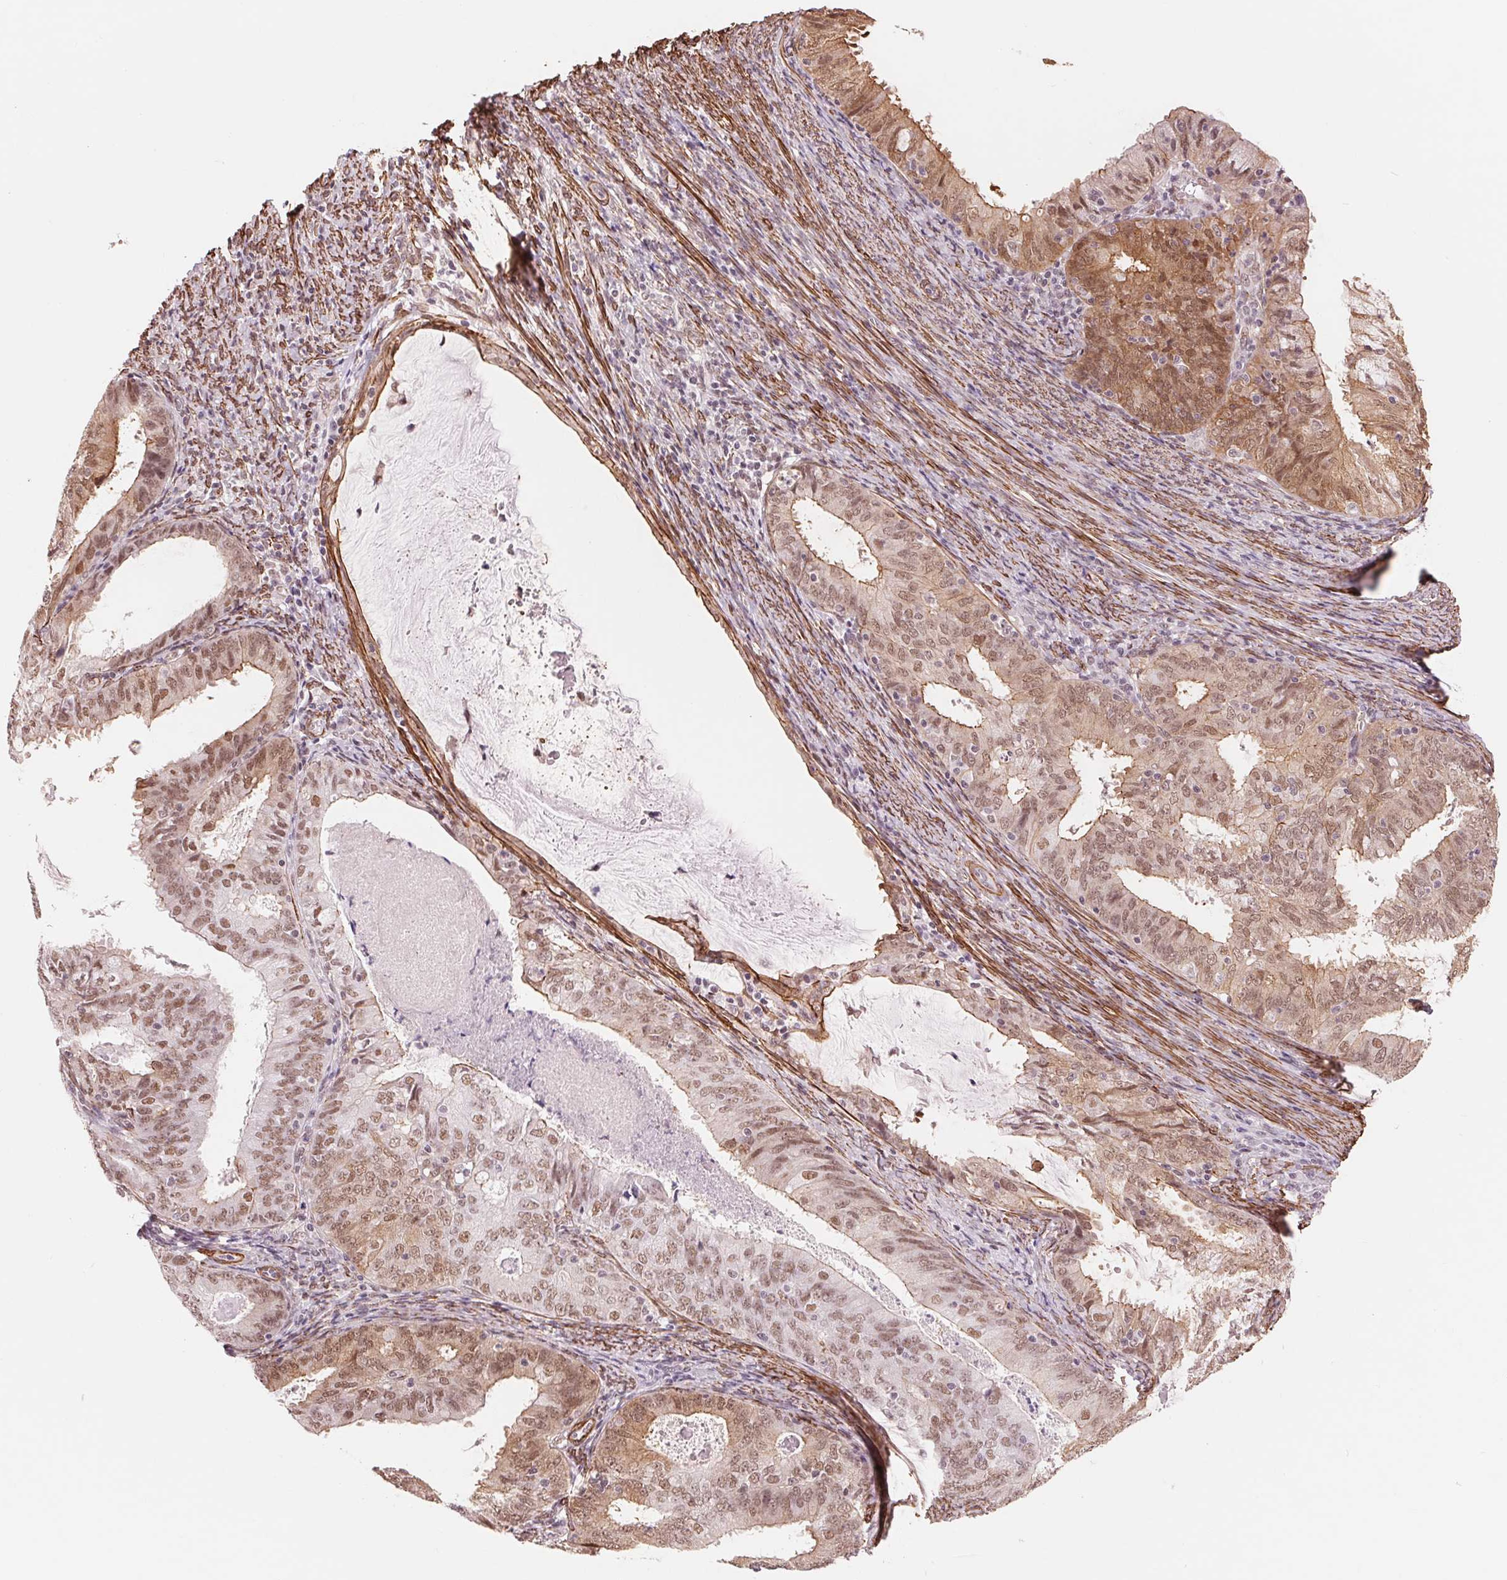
{"staining": {"intensity": "moderate", "quantity": ">75%", "location": "cytoplasmic/membranous,nuclear"}, "tissue": "endometrial cancer", "cell_type": "Tumor cells", "image_type": "cancer", "snomed": [{"axis": "morphology", "description": "Adenocarcinoma, NOS"}, {"axis": "topography", "description": "Endometrium"}], "caption": "IHC image of neoplastic tissue: adenocarcinoma (endometrial) stained using IHC reveals medium levels of moderate protein expression localized specifically in the cytoplasmic/membranous and nuclear of tumor cells, appearing as a cytoplasmic/membranous and nuclear brown color.", "gene": "BCAT1", "patient": {"sex": "female", "age": 57}}